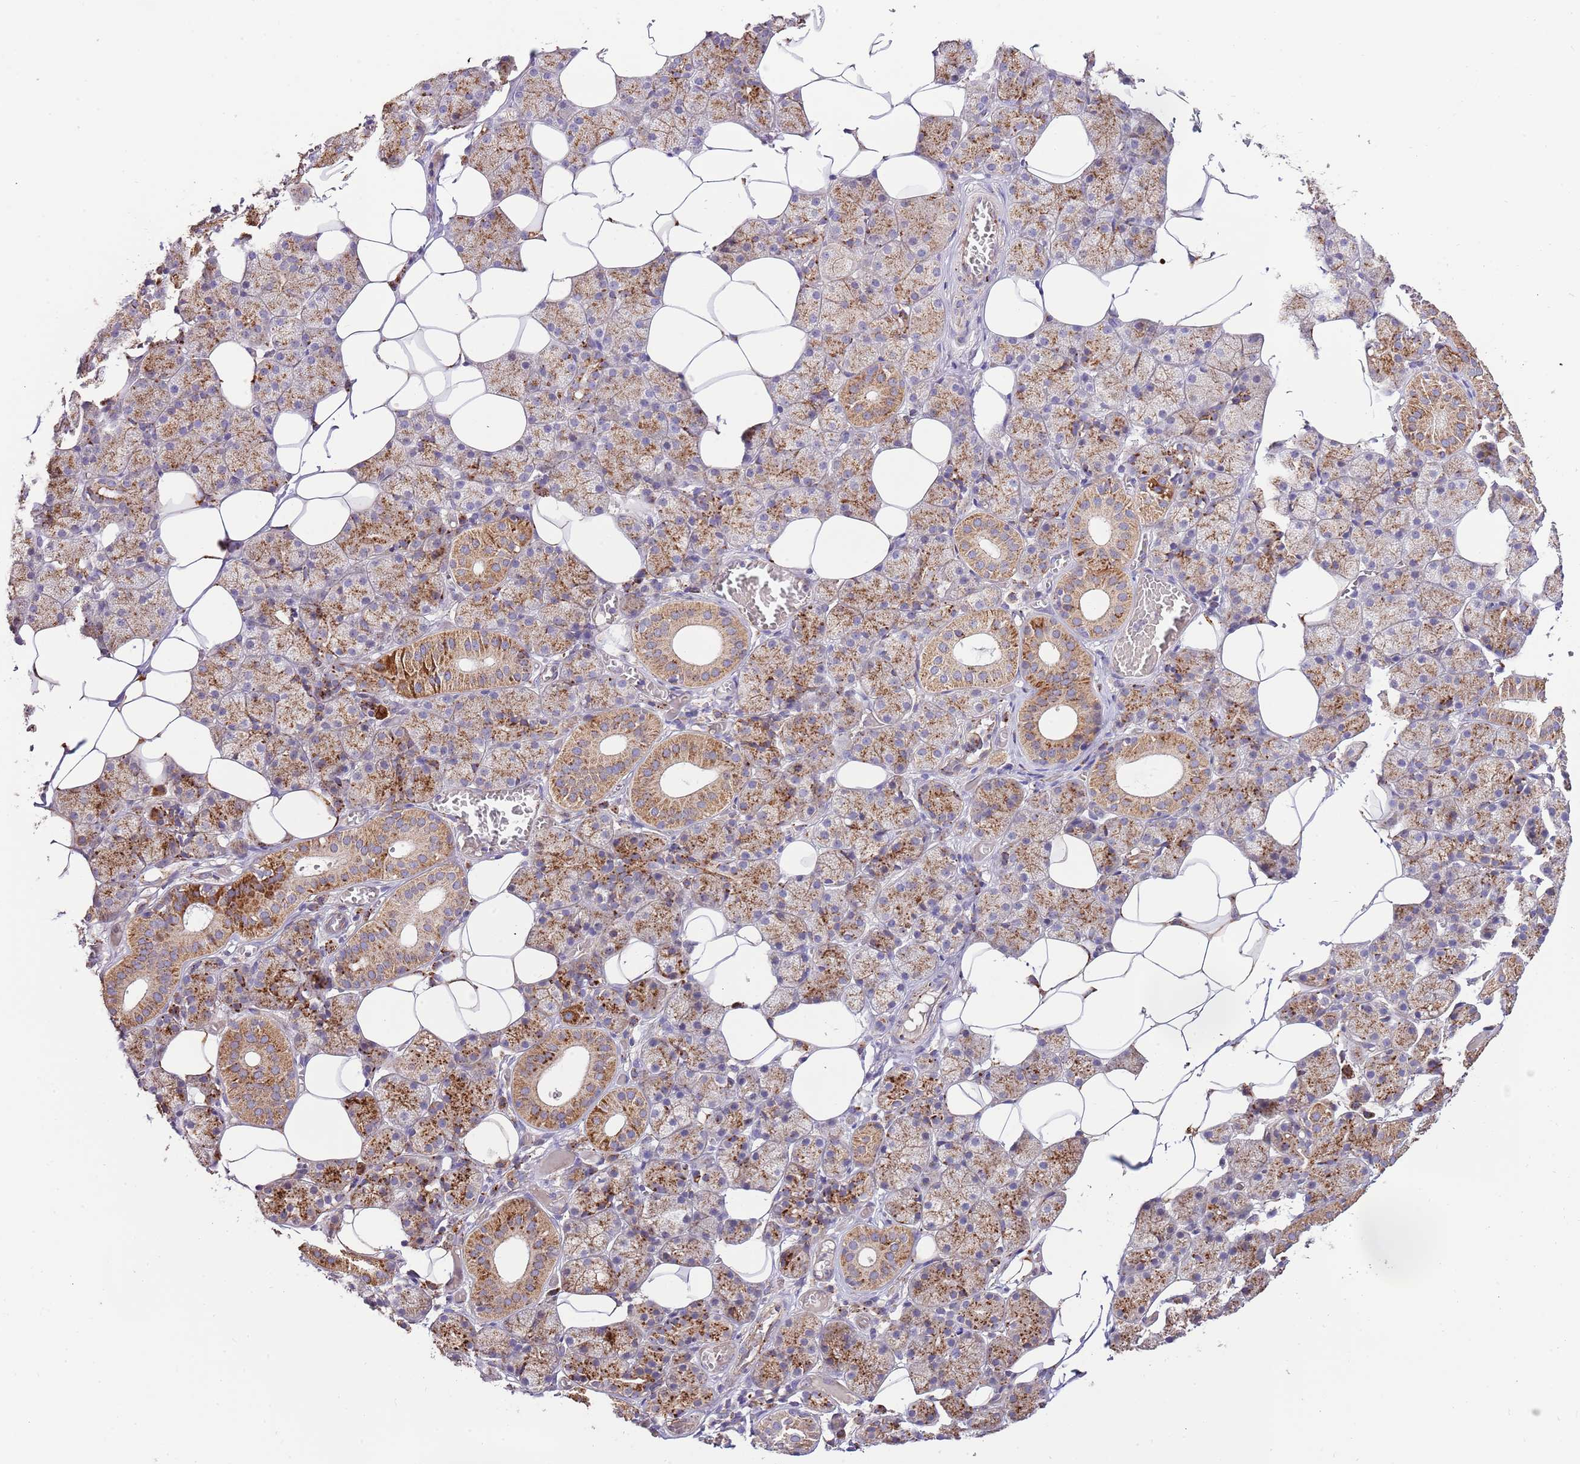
{"staining": {"intensity": "moderate", "quantity": "25%-75%", "location": "cytoplasmic/membranous"}, "tissue": "salivary gland", "cell_type": "Glandular cells", "image_type": "normal", "snomed": [{"axis": "morphology", "description": "Normal tissue, NOS"}, {"axis": "topography", "description": "Salivary gland"}], "caption": "A brown stain highlights moderate cytoplasmic/membranous expression of a protein in glandular cells of benign human salivary gland.", "gene": "DOCK6", "patient": {"sex": "female", "age": 33}}